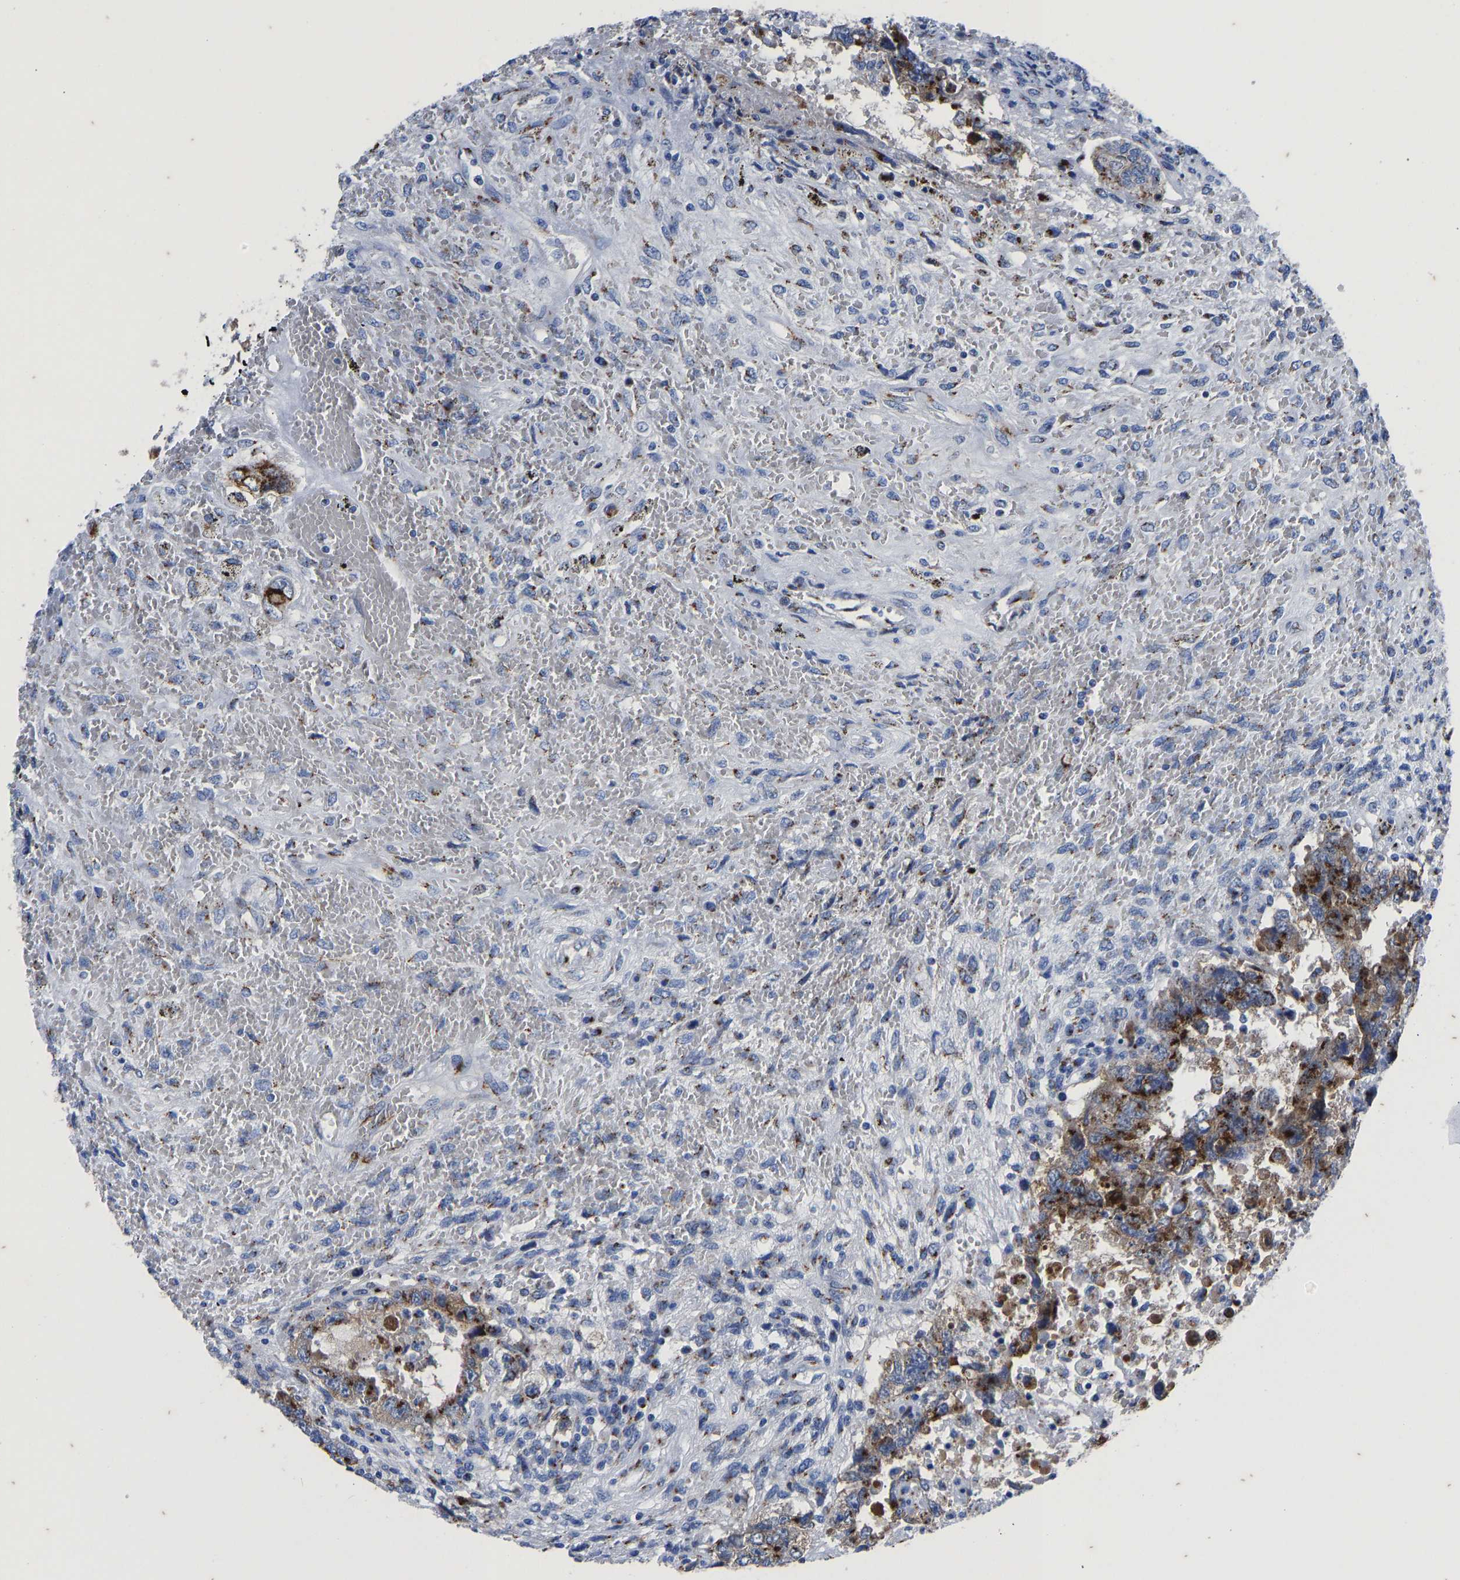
{"staining": {"intensity": "strong", "quantity": ">75%", "location": "cytoplasmic/membranous"}, "tissue": "testis cancer", "cell_type": "Tumor cells", "image_type": "cancer", "snomed": [{"axis": "morphology", "description": "Carcinoma, Embryonal, NOS"}, {"axis": "topography", "description": "Testis"}], "caption": "Human embryonal carcinoma (testis) stained with a protein marker demonstrates strong staining in tumor cells.", "gene": "TMEM87A", "patient": {"sex": "male", "age": 26}}